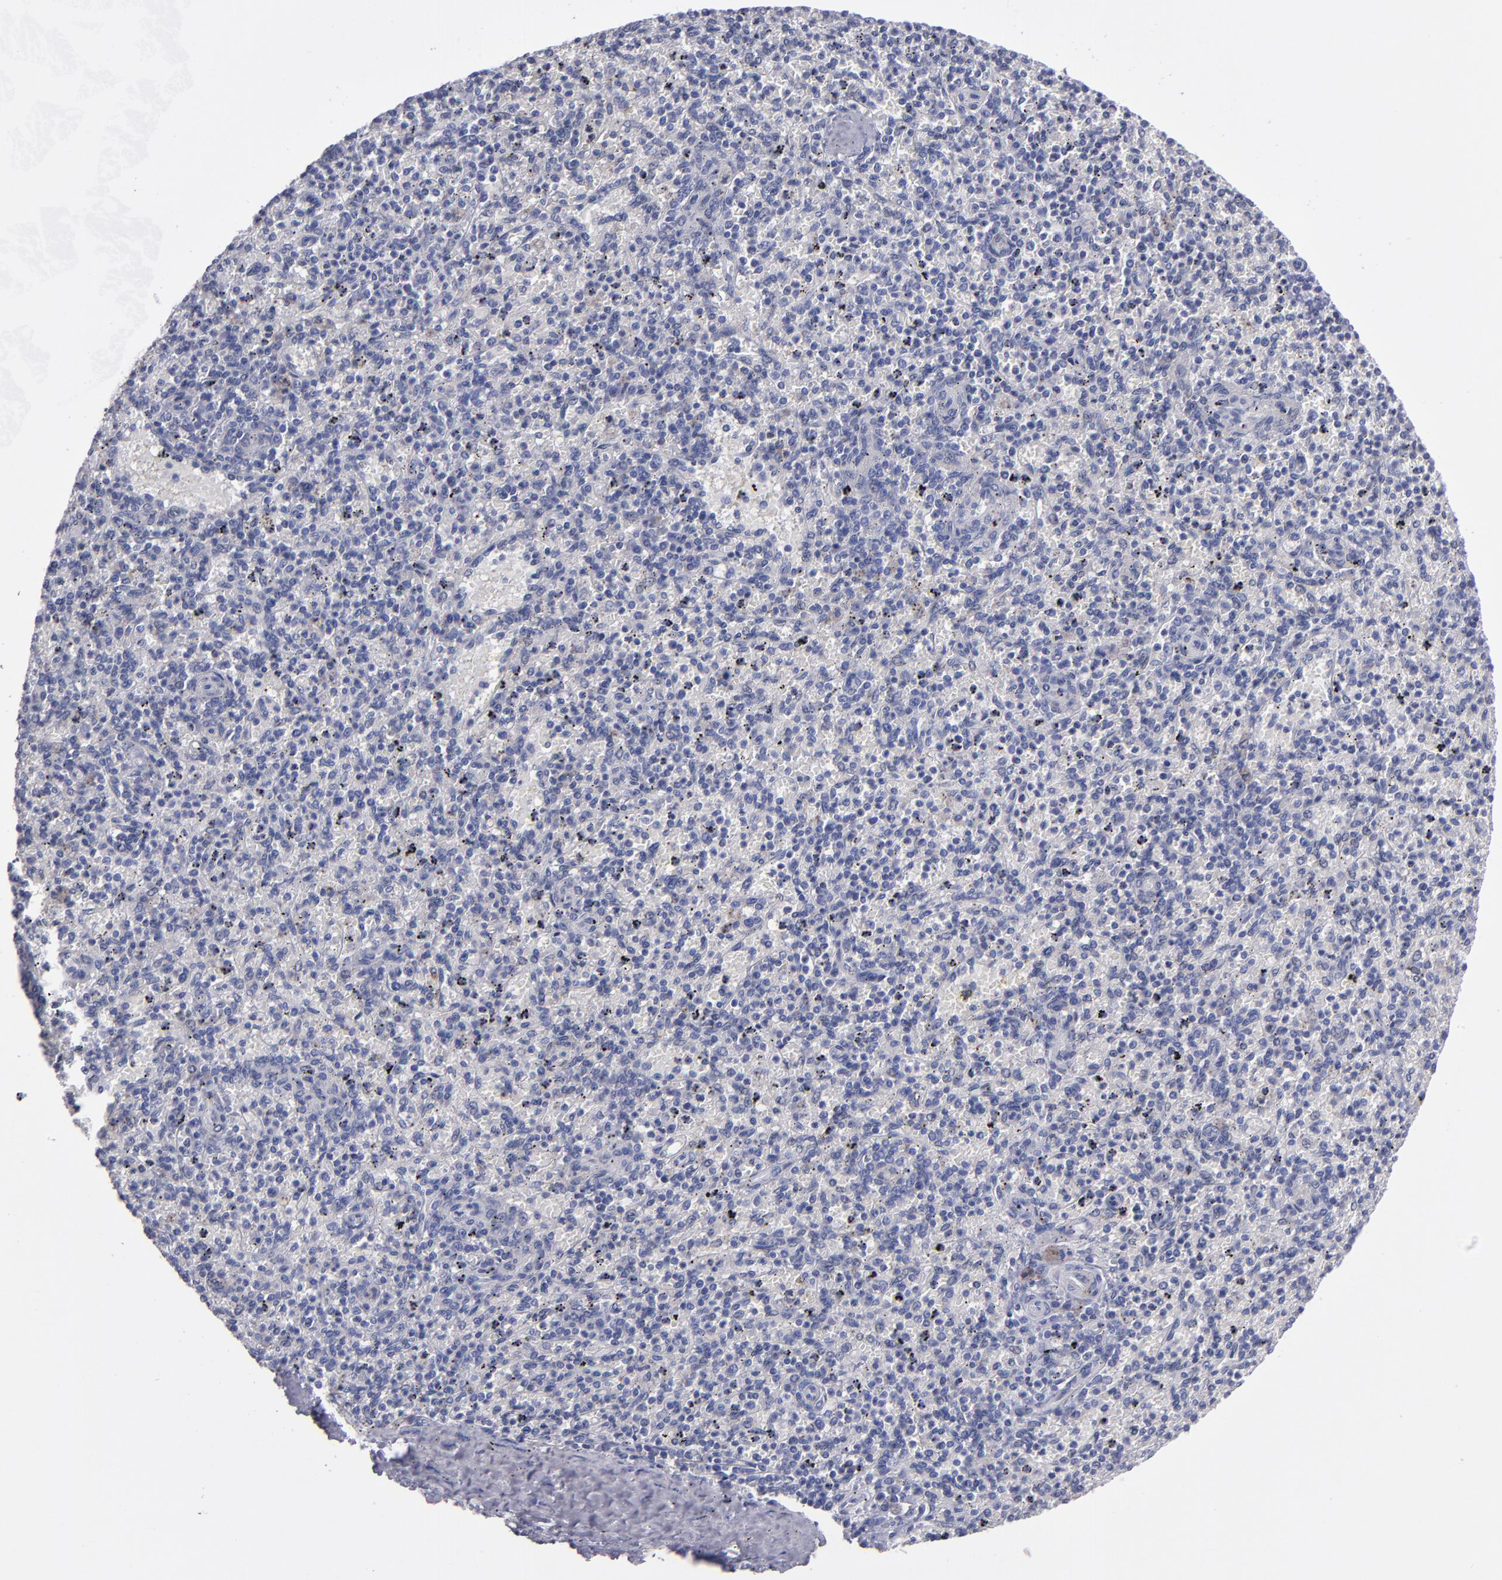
{"staining": {"intensity": "negative", "quantity": "none", "location": "none"}, "tissue": "spleen", "cell_type": "Cells in red pulp", "image_type": "normal", "snomed": [{"axis": "morphology", "description": "Normal tissue, NOS"}, {"axis": "topography", "description": "Spleen"}], "caption": "IHC of benign human spleen reveals no expression in cells in red pulp. (Stains: DAB immunohistochemistry with hematoxylin counter stain, Microscopy: brightfield microscopy at high magnification).", "gene": "CDH3", "patient": {"sex": "male", "age": 72}}